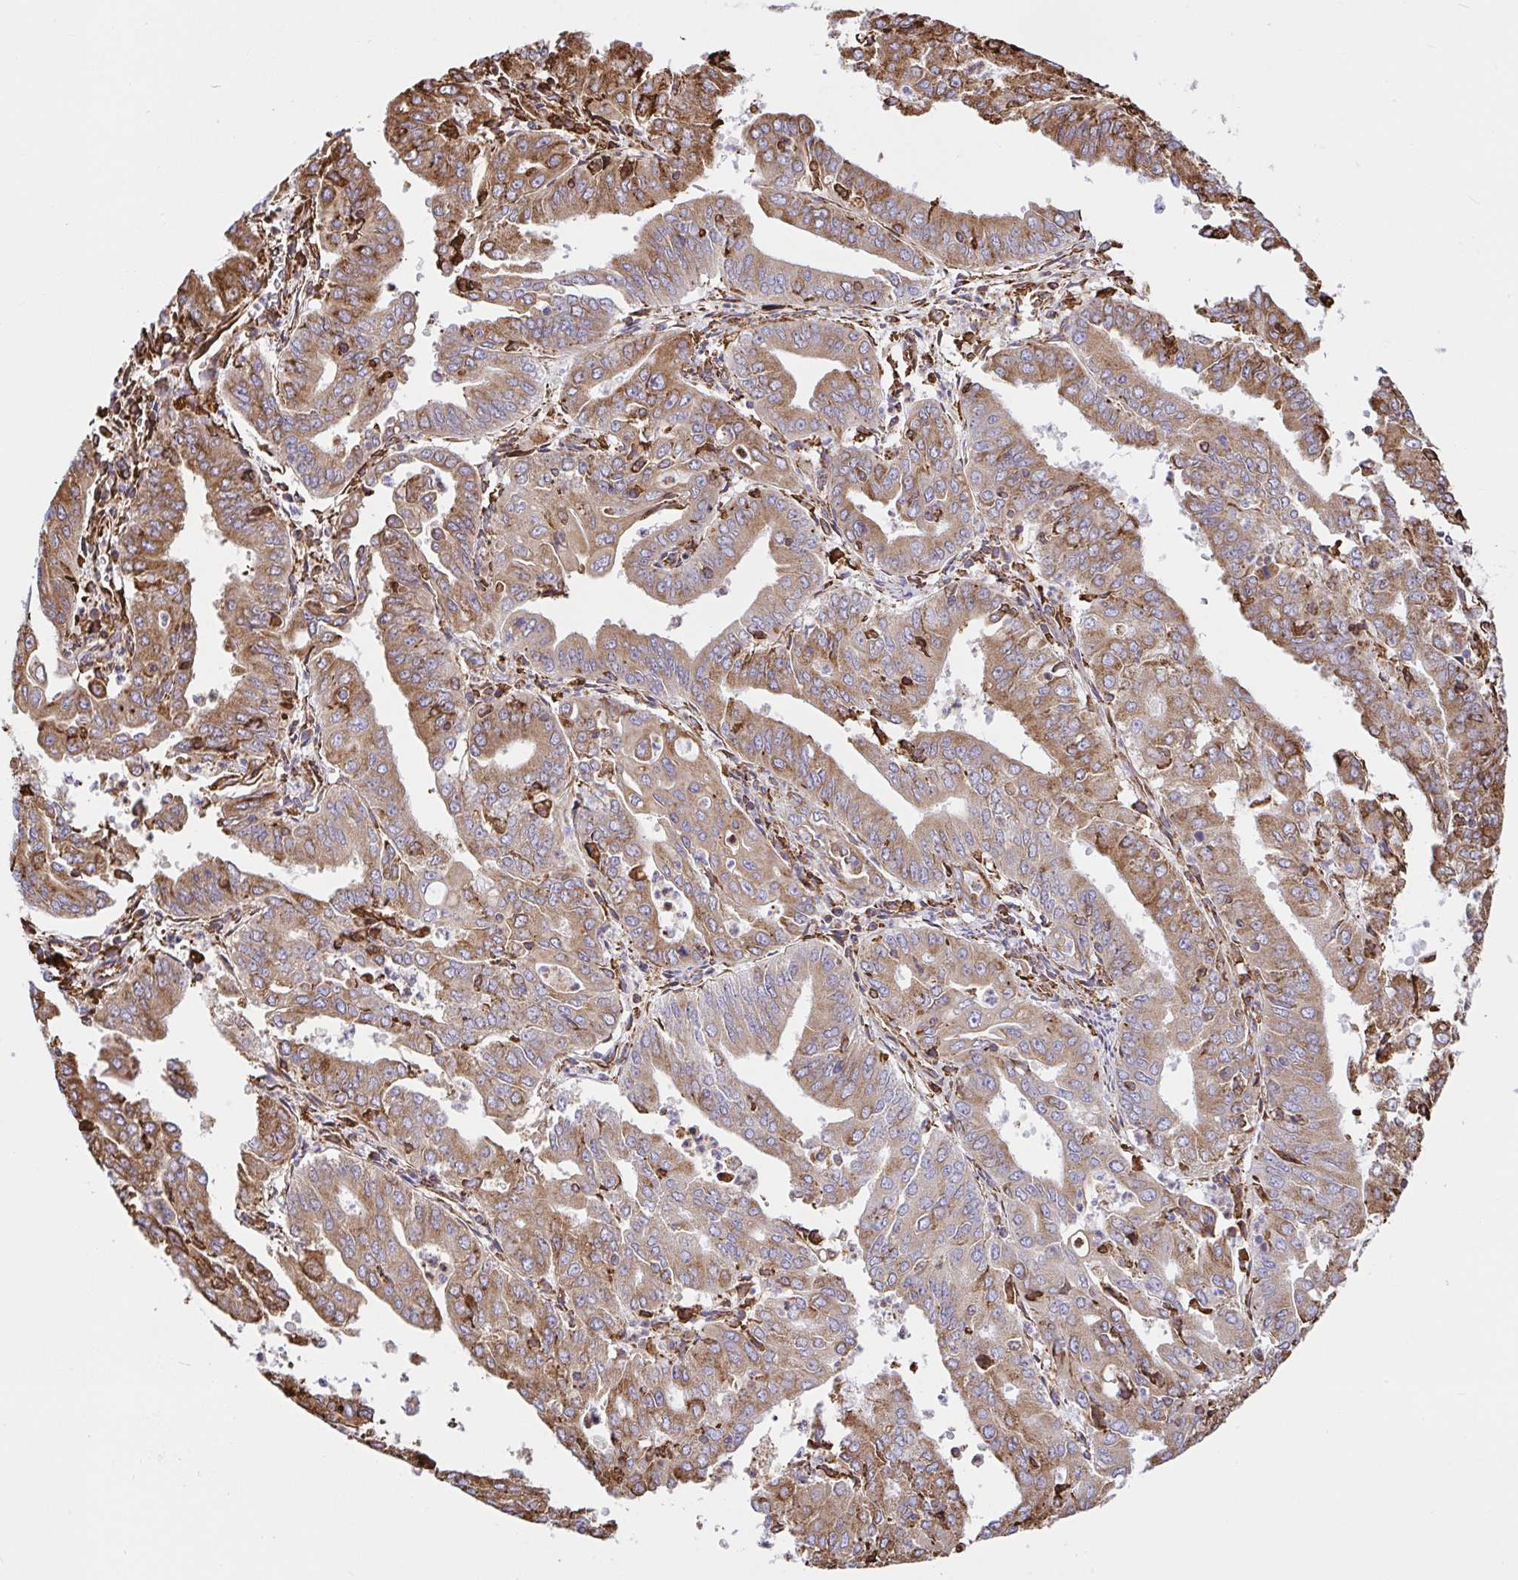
{"staining": {"intensity": "moderate", "quantity": ">75%", "location": "cytoplasmic/membranous"}, "tissue": "cervical cancer", "cell_type": "Tumor cells", "image_type": "cancer", "snomed": [{"axis": "morphology", "description": "Adenocarcinoma, NOS"}, {"axis": "topography", "description": "Cervix"}], "caption": "Immunohistochemical staining of human cervical adenocarcinoma shows moderate cytoplasmic/membranous protein expression in about >75% of tumor cells.", "gene": "CLGN", "patient": {"sex": "female", "age": 56}}